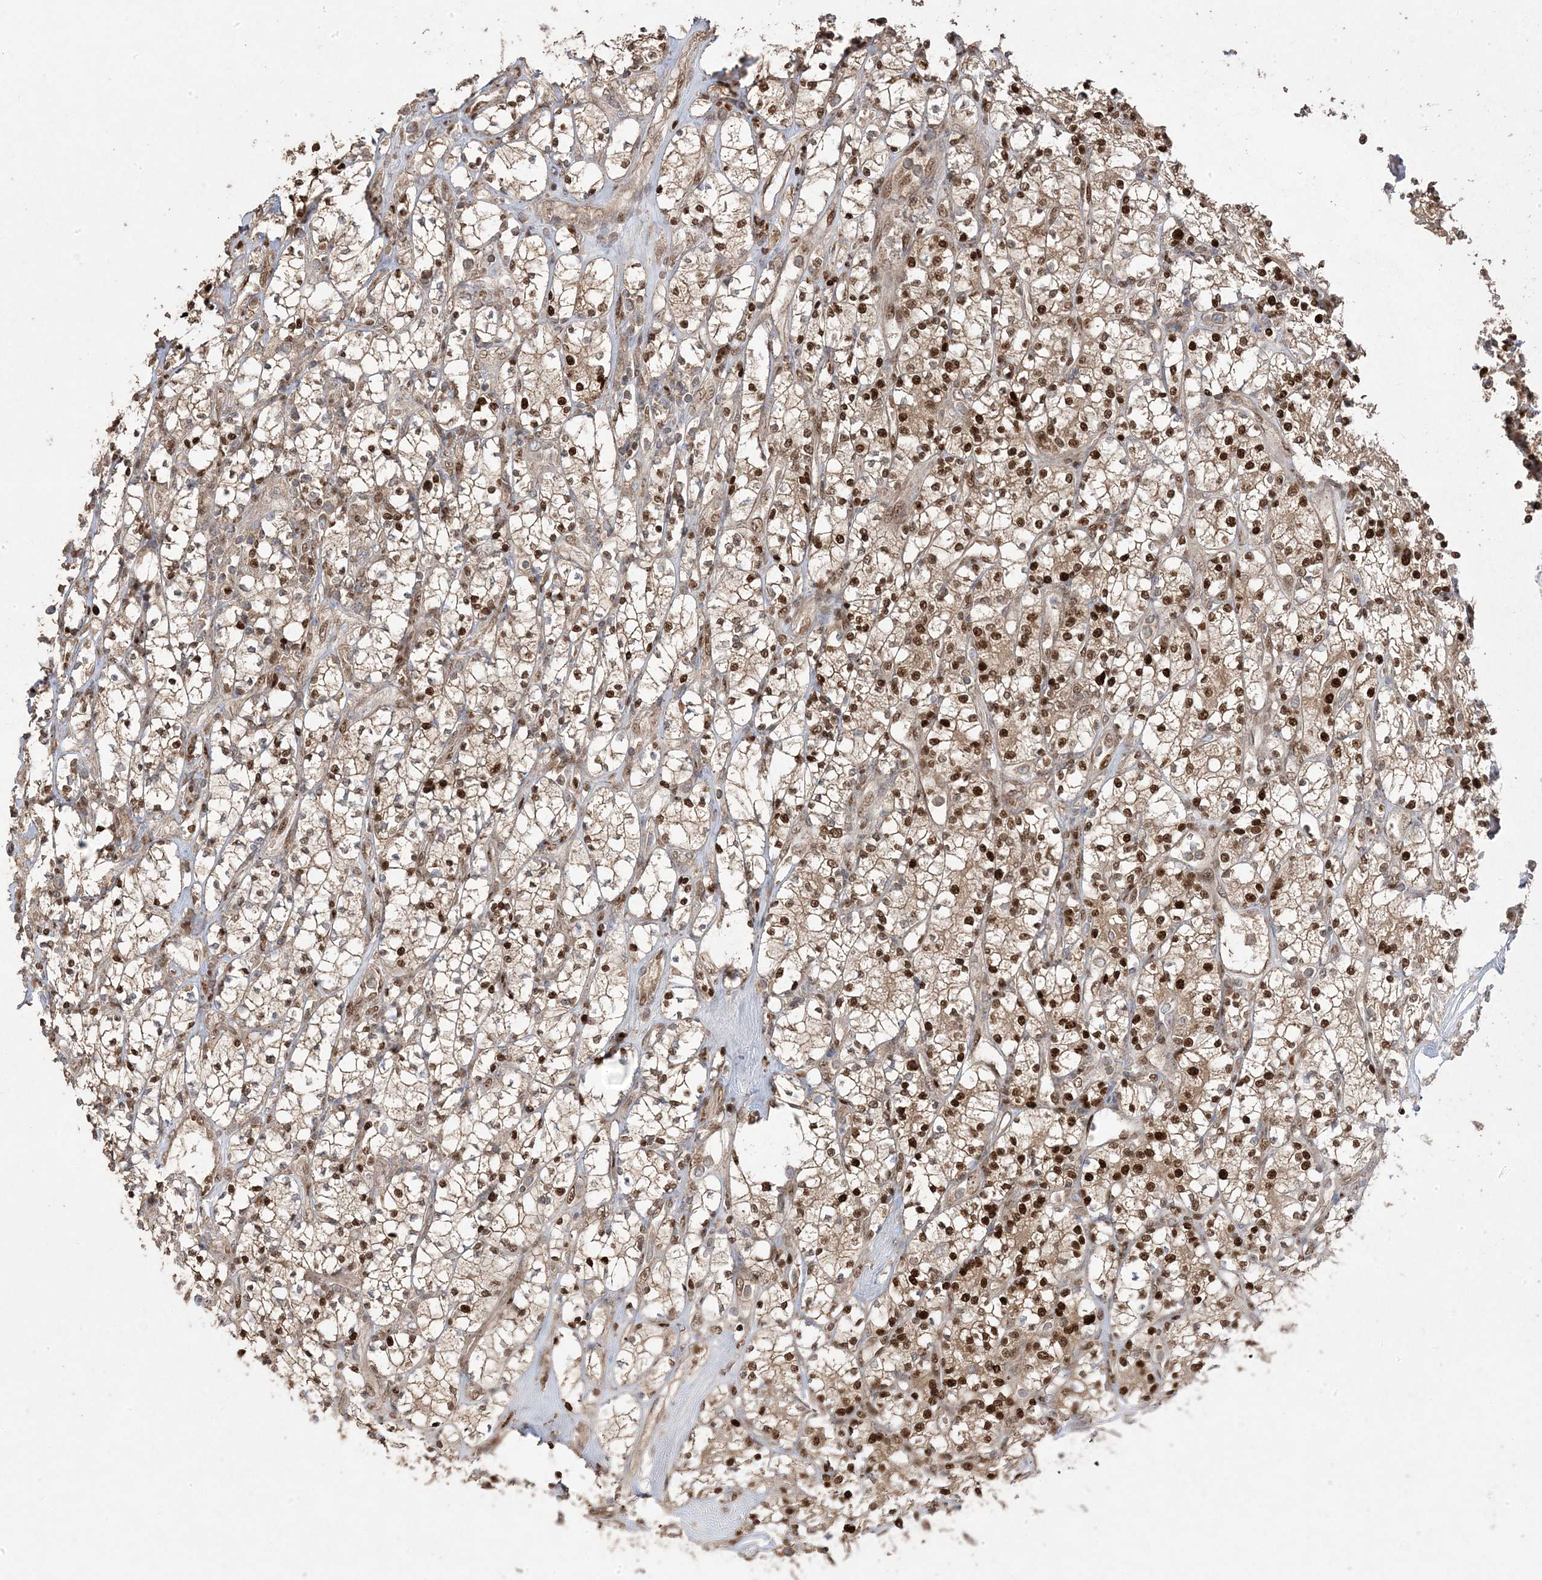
{"staining": {"intensity": "strong", "quantity": ">75%", "location": "cytoplasmic/membranous,nuclear"}, "tissue": "renal cancer", "cell_type": "Tumor cells", "image_type": "cancer", "snomed": [{"axis": "morphology", "description": "Adenocarcinoma, NOS"}, {"axis": "topography", "description": "Kidney"}], "caption": "A histopathology image of renal adenocarcinoma stained for a protein displays strong cytoplasmic/membranous and nuclear brown staining in tumor cells.", "gene": "PPOX", "patient": {"sex": "male", "age": 77}}